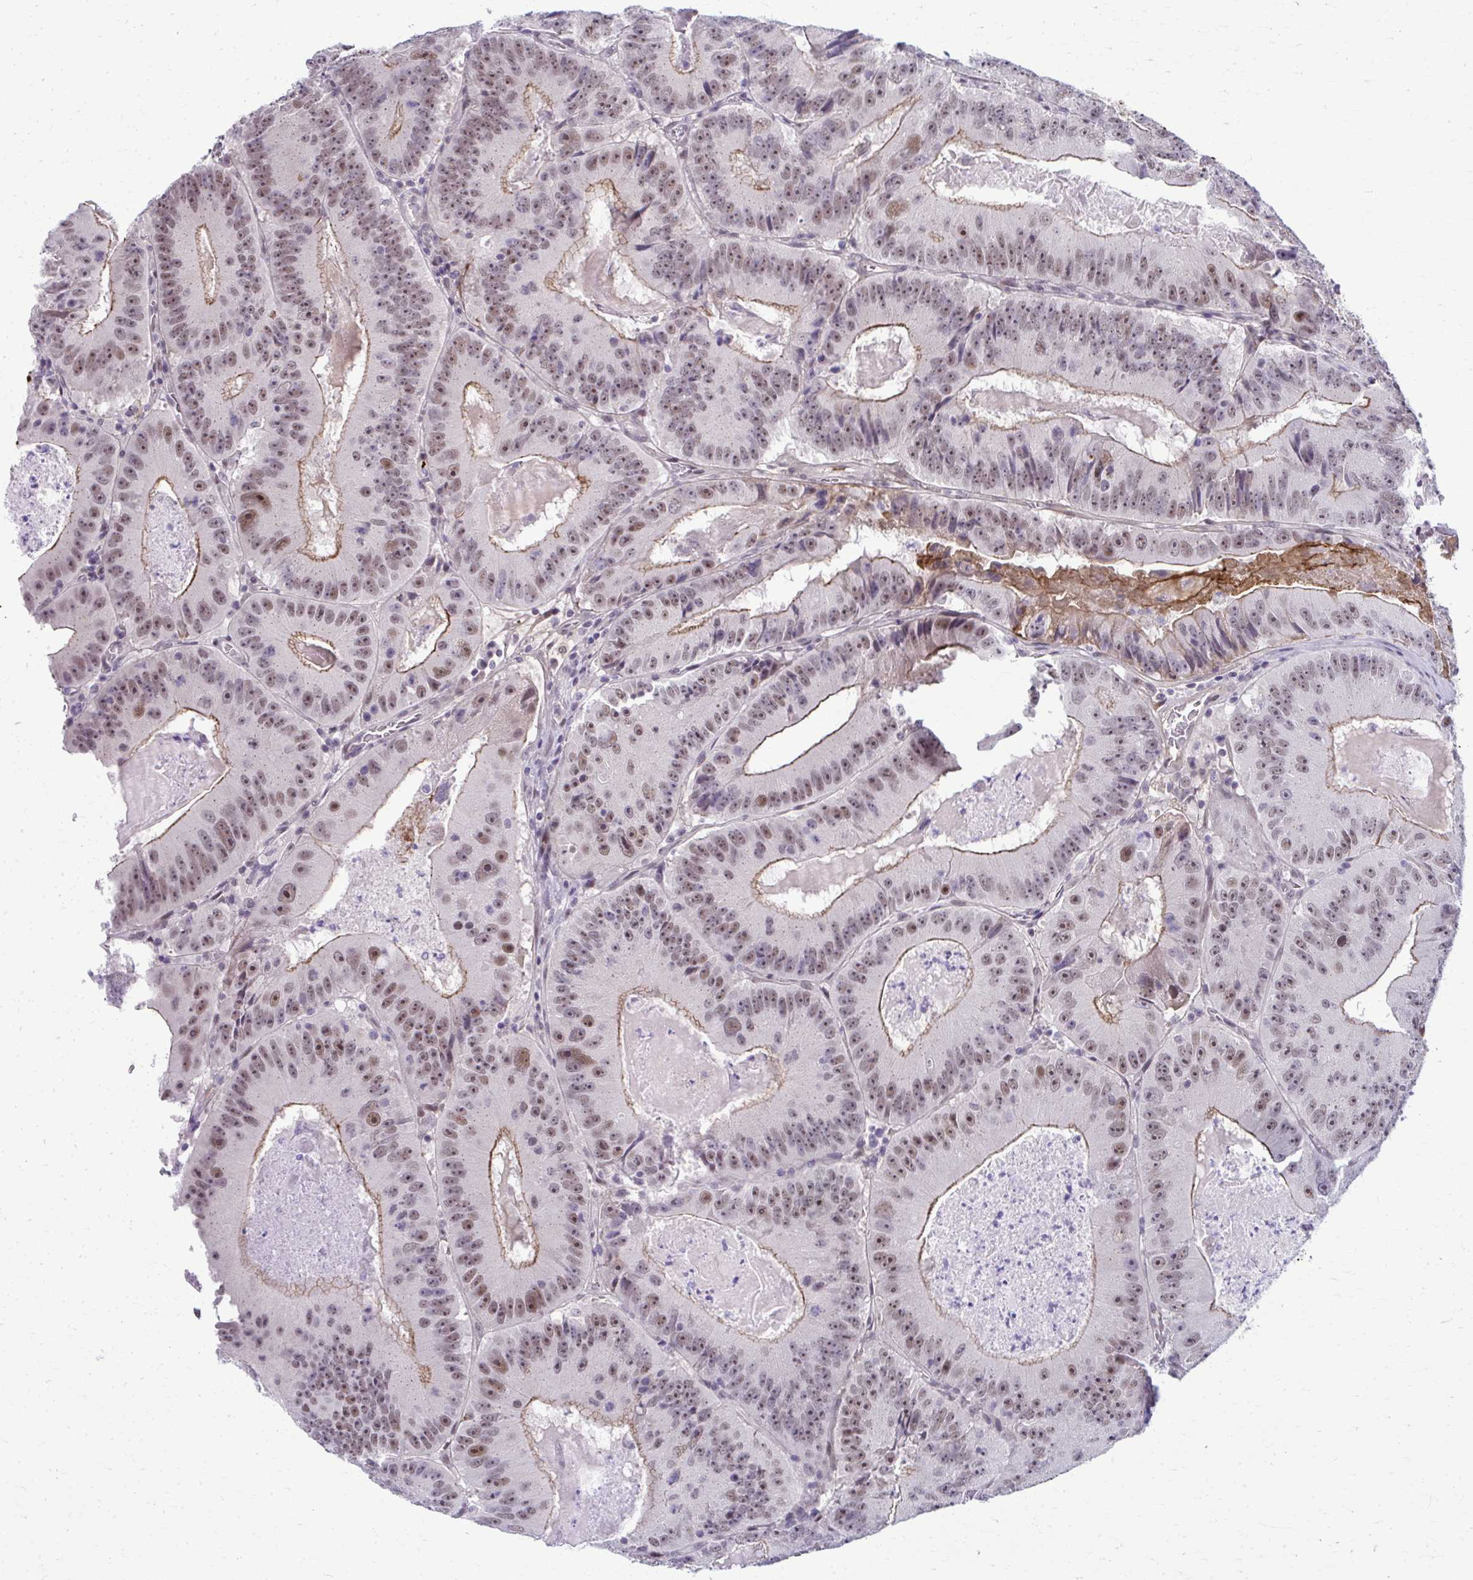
{"staining": {"intensity": "moderate", "quantity": ">75%", "location": "cytoplasmic/membranous,nuclear"}, "tissue": "colorectal cancer", "cell_type": "Tumor cells", "image_type": "cancer", "snomed": [{"axis": "morphology", "description": "Adenocarcinoma, NOS"}, {"axis": "topography", "description": "Colon"}], "caption": "The micrograph shows staining of colorectal adenocarcinoma, revealing moderate cytoplasmic/membranous and nuclear protein expression (brown color) within tumor cells. Ihc stains the protein in brown and the nuclei are stained blue.", "gene": "MAF1", "patient": {"sex": "female", "age": 86}}